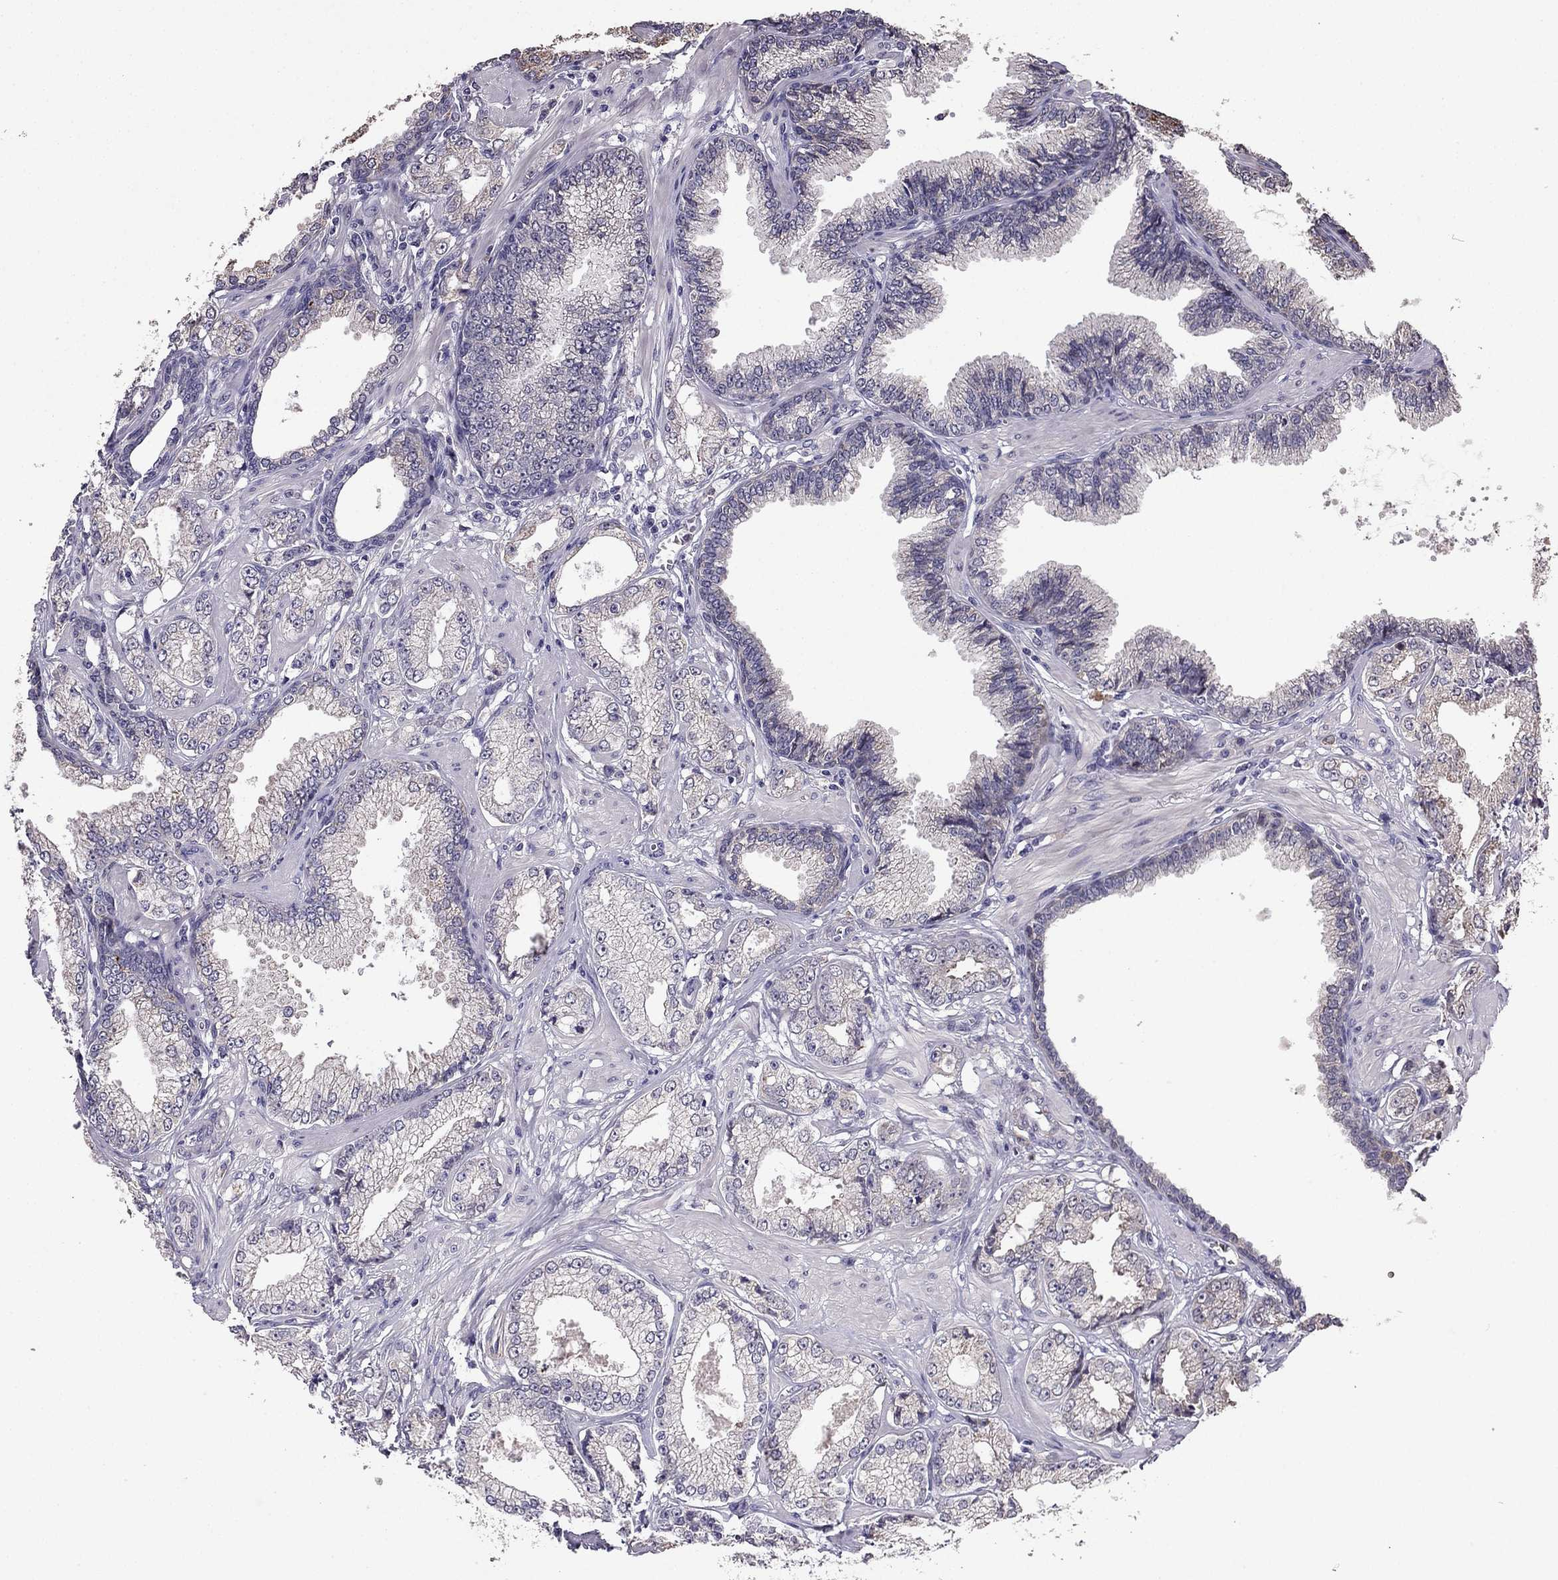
{"staining": {"intensity": "negative", "quantity": "none", "location": "none"}, "tissue": "prostate cancer", "cell_type": "Tumor cells", "image_type": "cancer", "snomed": [{"axis": "morphology", "description": "Adenocarcinoma, NOS"}, {"axis": "topography", "description": "Prostate"}], "caption": "Tumor cells are negative for brown protein staining in adenocarcinoma (prostate). Nuclei are stained in blue.", "gene": "CDH9", "patient": {"sex": "male", "age": 64}}